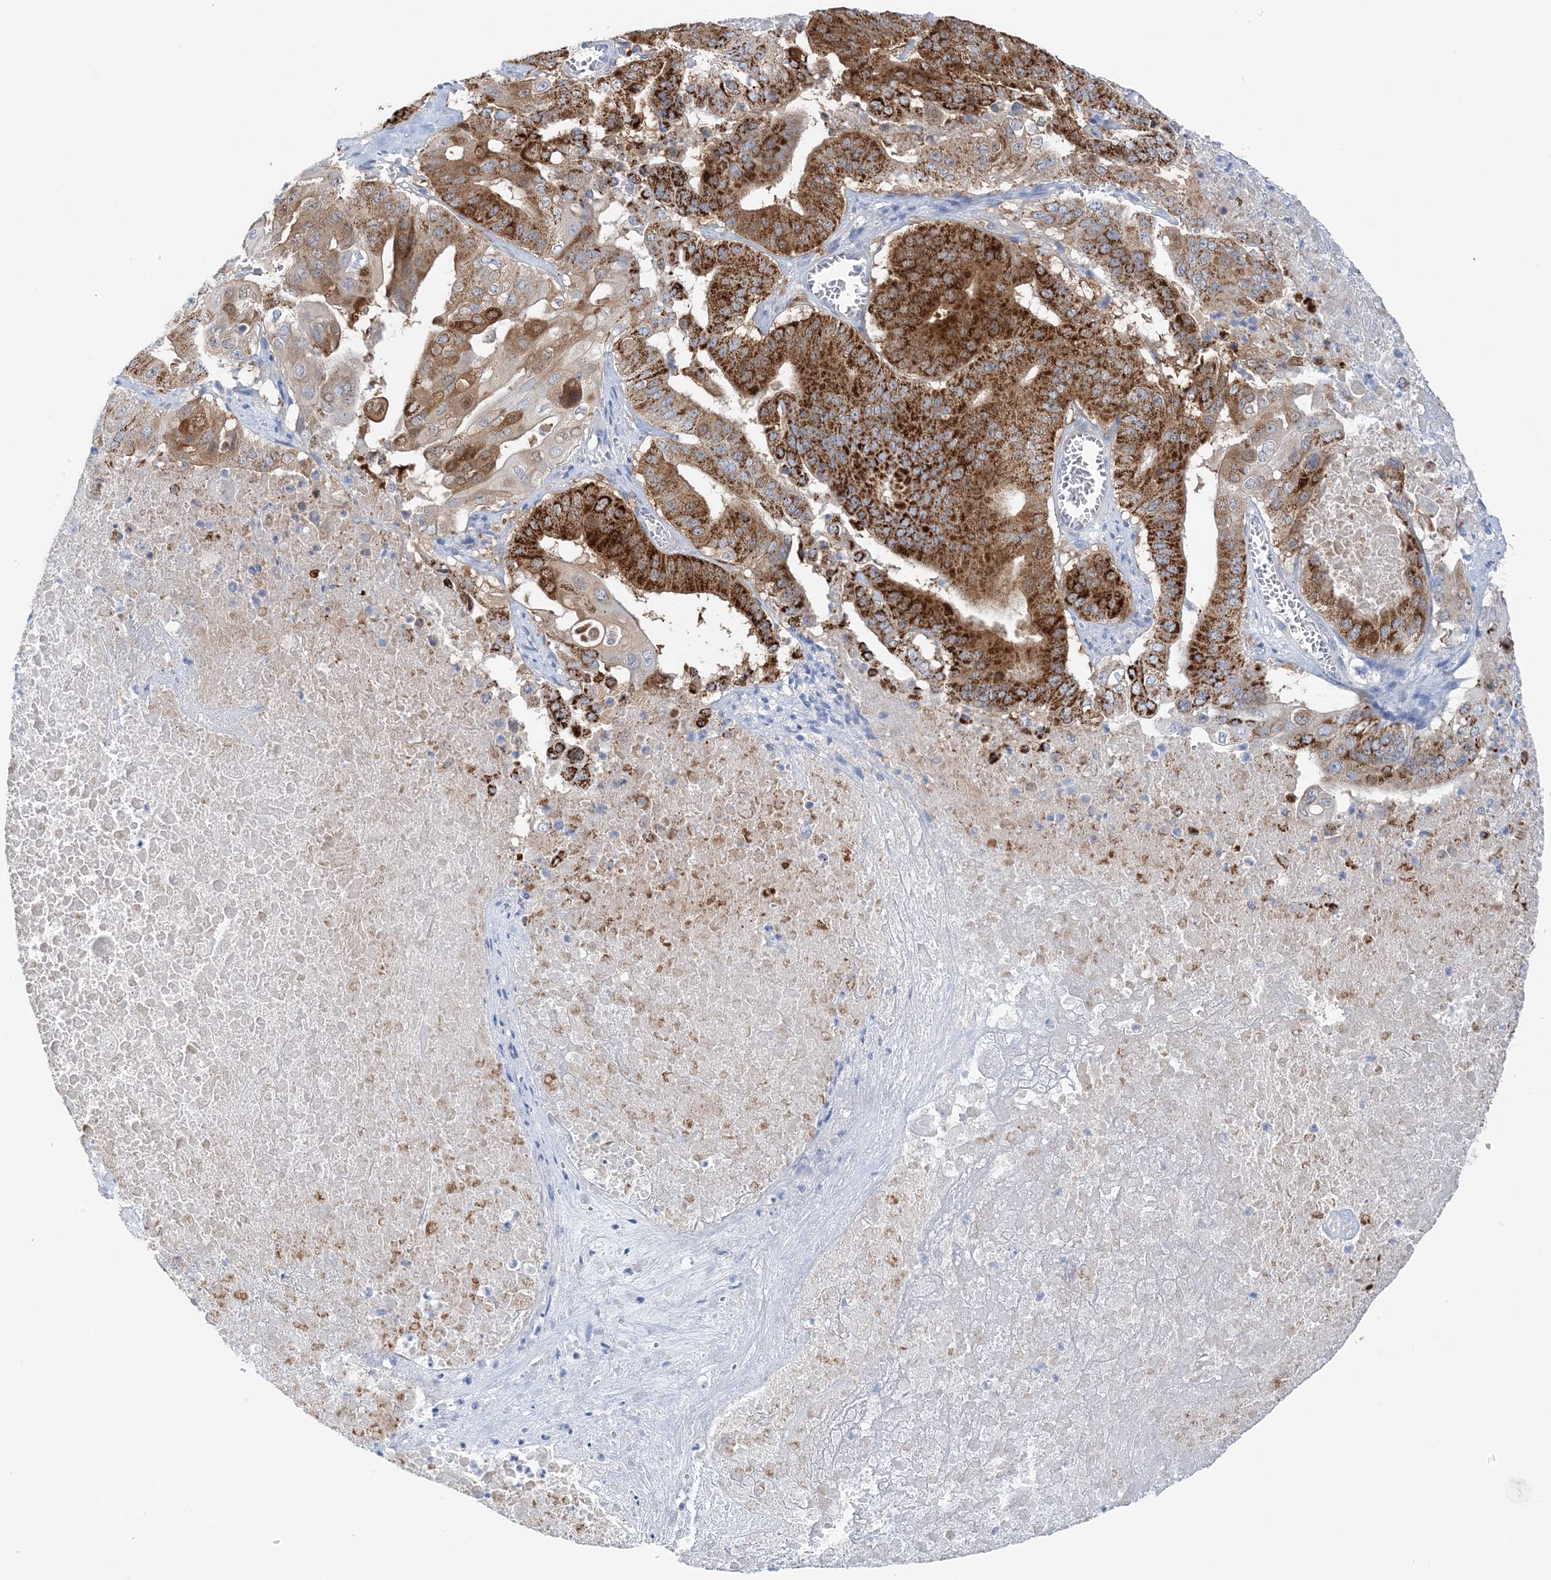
{"staining": {"intensity": "strong", "quantity": "25%-75%", "location": "cytoplasmic/membranous"}, "tissue": "pancreatic cancer", "cell_type": "Tumor cells", "image_type": "cancer", "snomed": [{"axis": "morphology", "description": "Adenocarcinoma, NOS"}, {"axis": "topography", "description": "Pancreas"}], "caption": "Protein positivity by immunohistochemistry (IHC) displays strong cytoplasmic/membranous staining in about 25%-75% of tumor cells in adenocarcinoma (pancreatic). The staining was performed using DAB, with brown indicating positive protein expression. Nuclei are stained blue with hematoxylin.", "gene": "HMGCS1", "patient": {"sex": "female", "age": 77}}